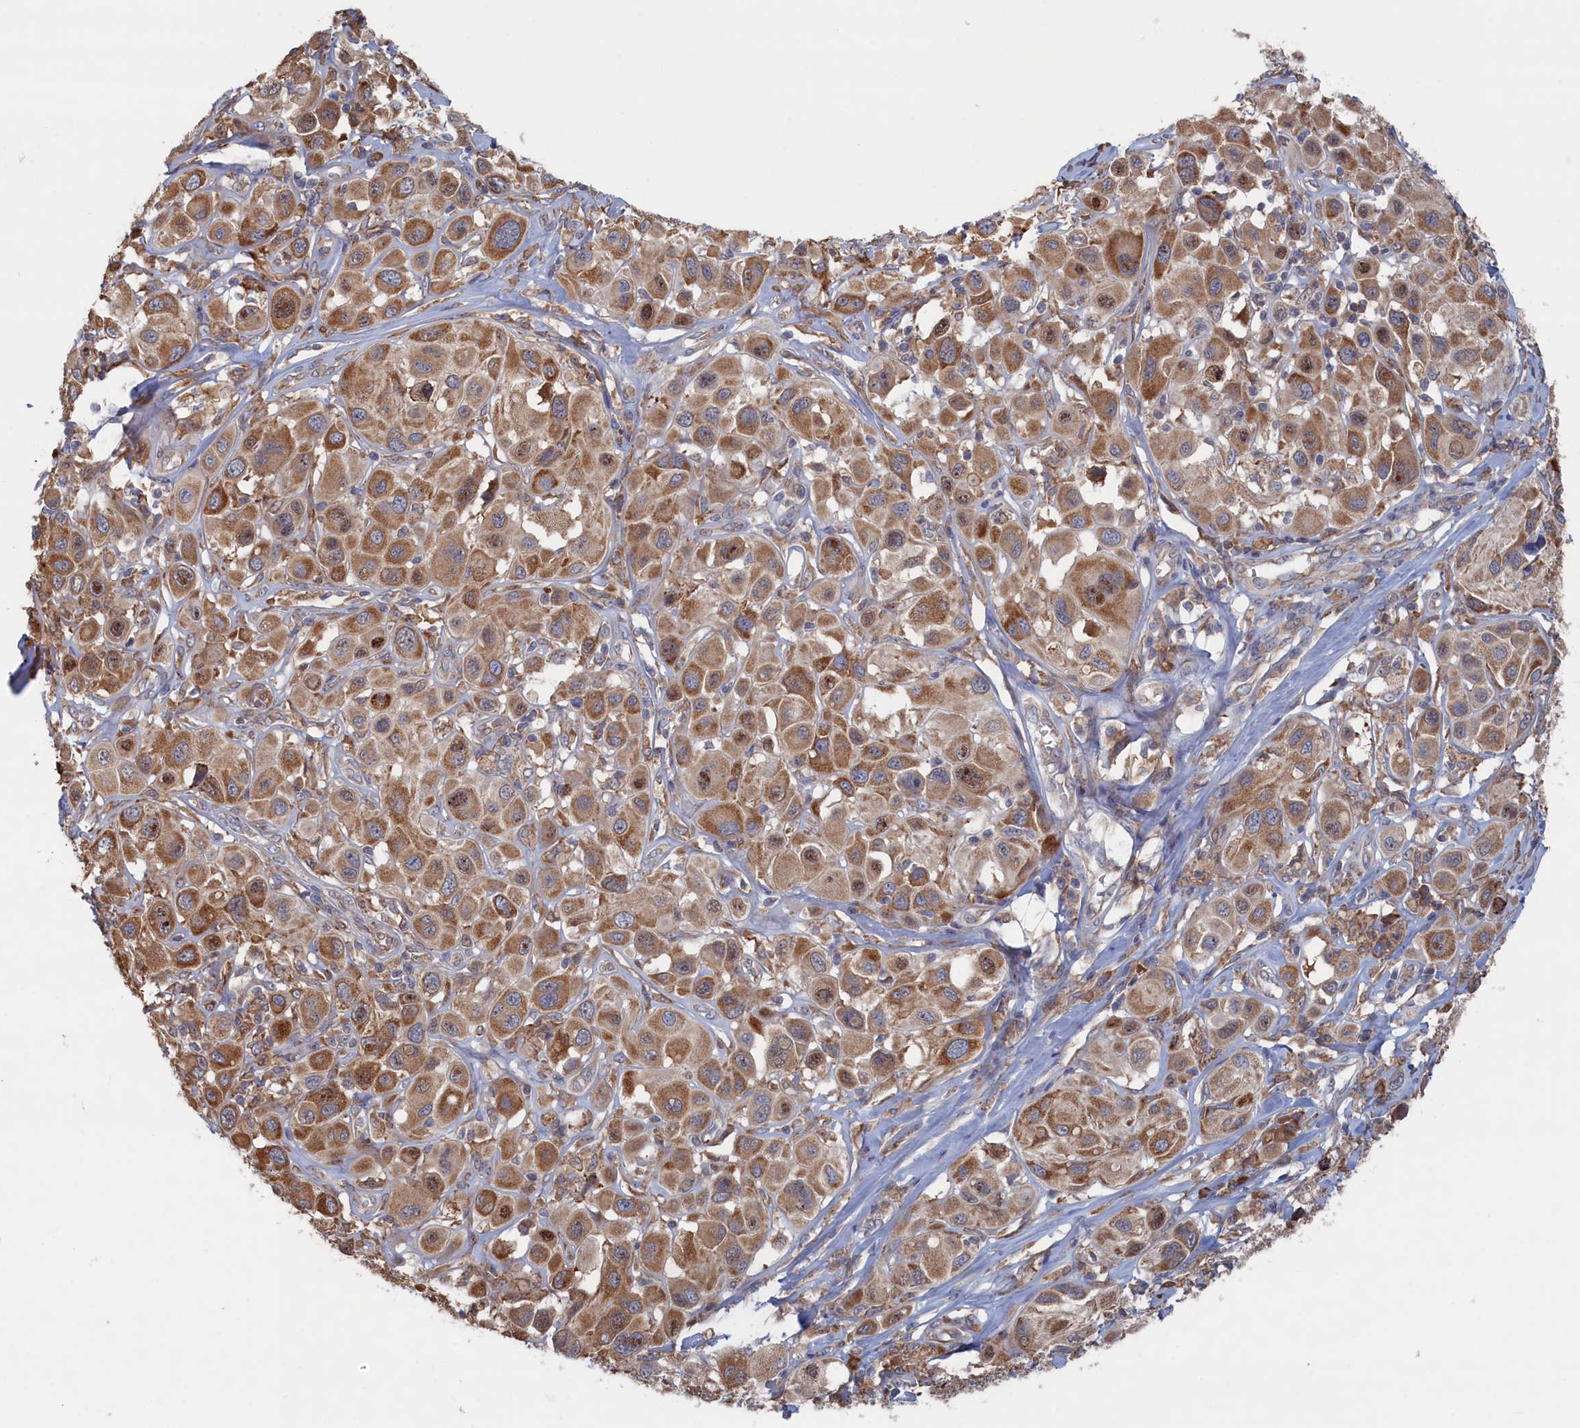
{"staining": {"intensity": "moderate", "quantity": ">75%", "location": "cytoplasmic/membranous"}, "tissue": "melanoma", "cell_type": "Tumor cells", "image_type": "cancer", "snomed": [{"axis": "morphology", "description": "Malignant melanoma, Metastatic site"}, {"axis": "topography", "description": "Skin"}], "caption": "IHC of human melanoma shows medium levels of moderate cytoplasmic/membranous staining in about >75% of tumor cells.", "gene": "BPIFB6", "patient": {"sex": "male", "age": 41}}